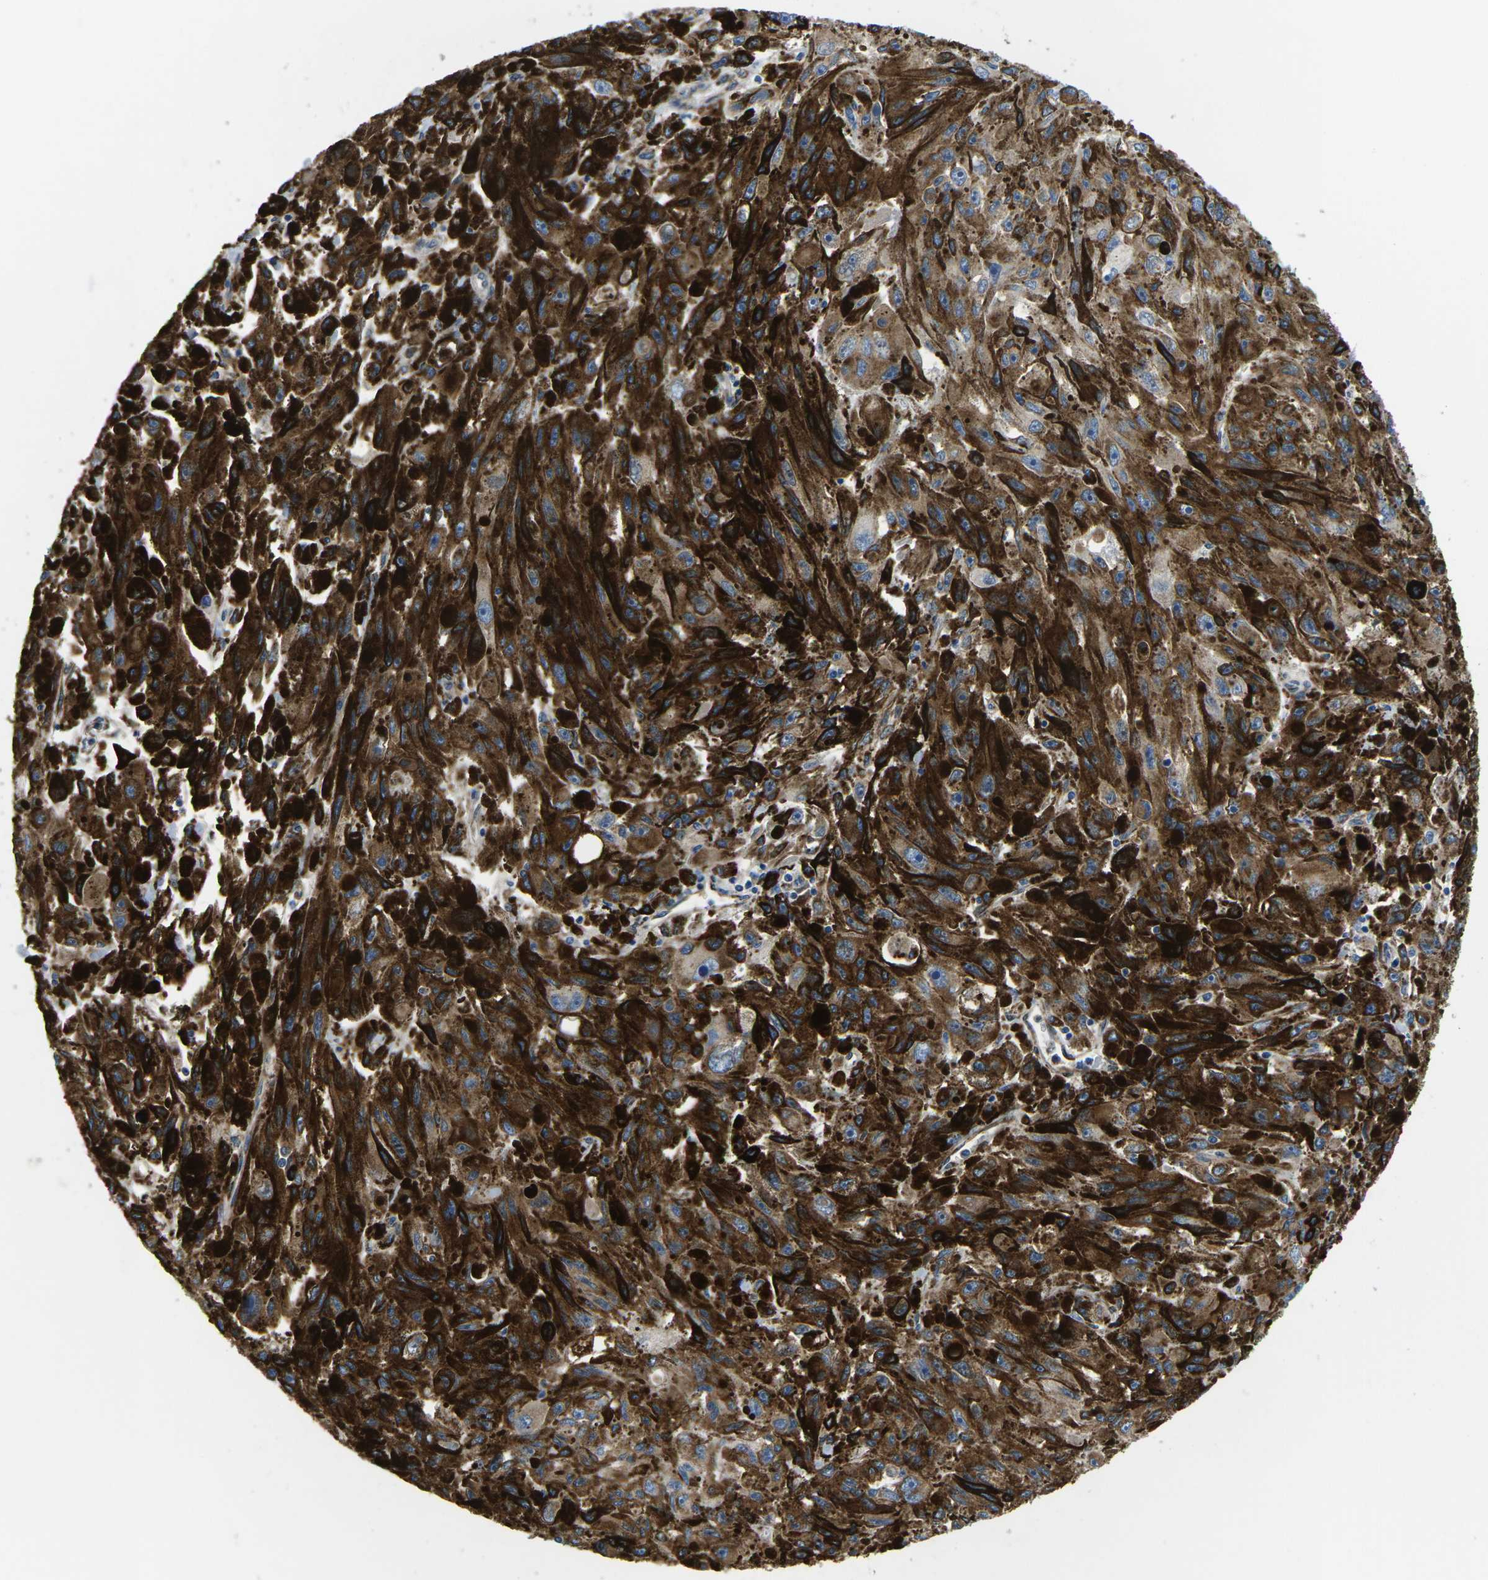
{"staining": {"intensity": "moderate", "quantity": ">75%", "location": "cytoplasmic/membranous"}, "tissue": "melanoma", "cell_type": "Tumor cells", "image_type": "cancer", "snomed": [{"axis": "morphology", "description": "Malignant melanoma, NOS"}, {"axis": "topography", "description": "Skin"}], "caption": "High-magnification brightfield microscopy of malignant melanoma stained with DAB (brown) and counterstained with hematoxylin (blue). tumor cells exhibit moderate cytoplasmic/membranous positivity is seen in approximately>75% of cells.", "gene": "PDZD8", "patient": {"sex": "female", "age": 104}}